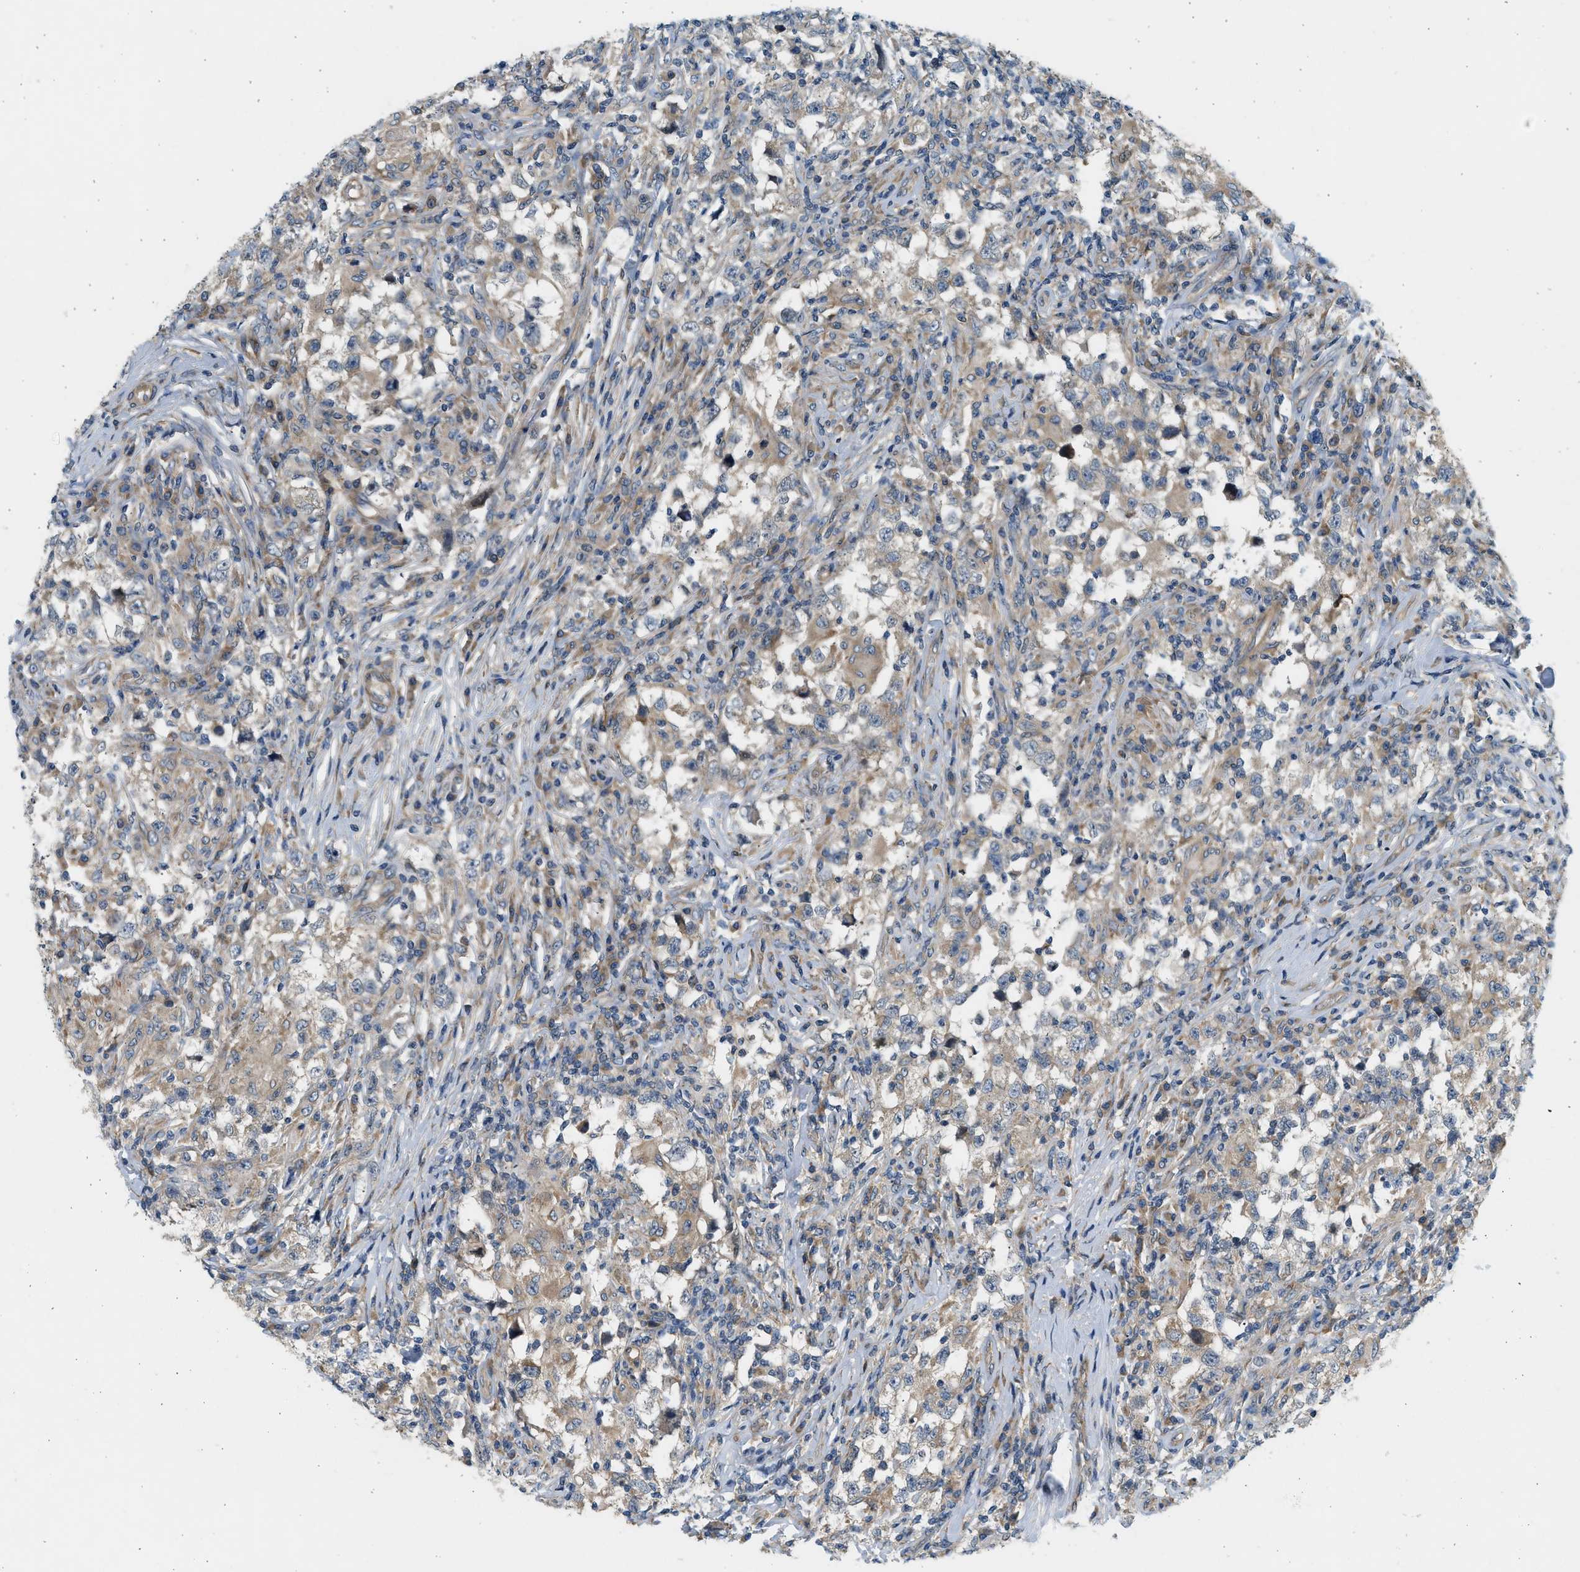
{"staining": {"intensity": "weak", "quantity": "25%-75%", "location": "cytoplasmic/membranous"}, "tissue": "testis cancer", "cell_type": "Tumor cells", "image_type": "cancer", "snomed": [{"axis": "morphology", "description": "Carcinoma, Embryonal, NOS"}, {"axis": "topography", "description": "Testis"}], "caption": "Immunohistochemical staining of human embryonal carcinoma (testis) displays weak cytoplasmic/membranous protein staining in approximately 25%-75% of tumor cells.", "gene": "KDELR2", "patient": {"sex": "male", "age": 21}}